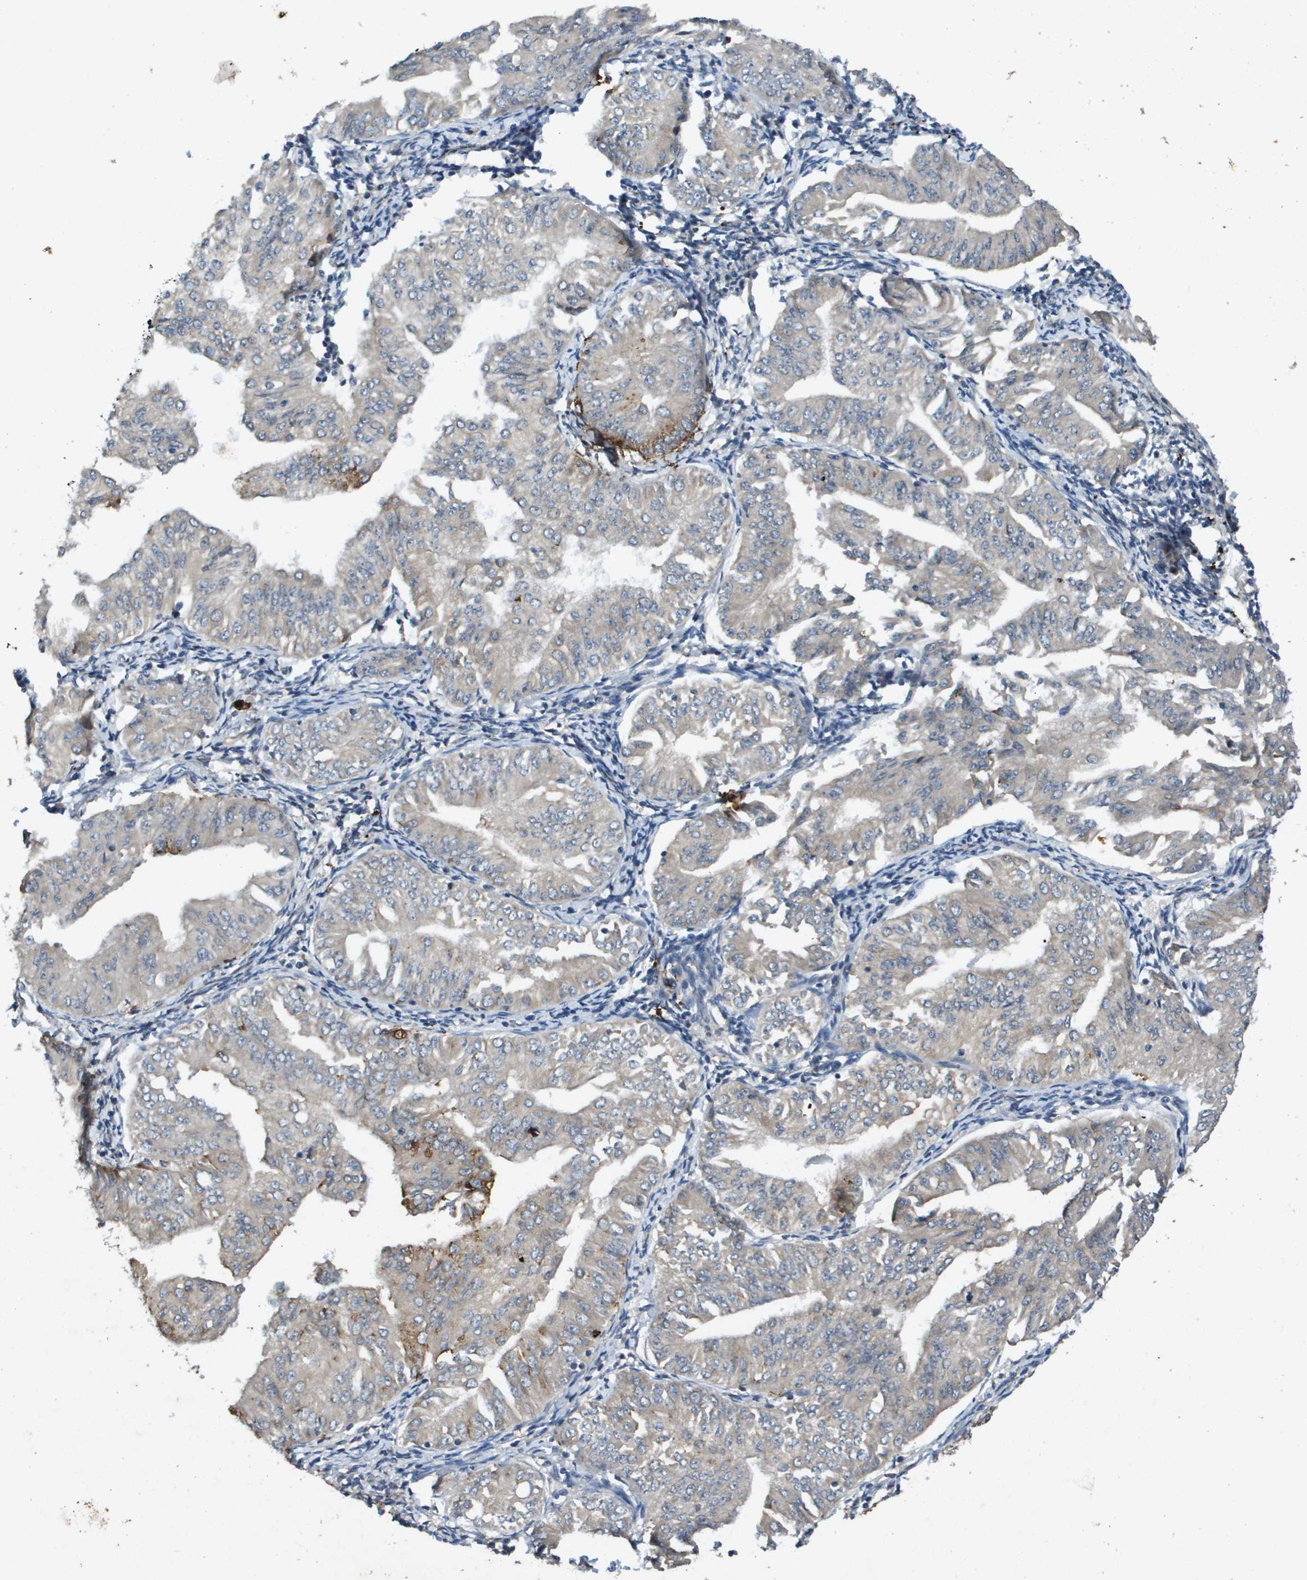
{"staining": {"intensity": "weak", "quantity": "<25%", "location": "cytoplasmic/membranous"}, "tissue": "endometrial cancer", "cell_type": "Tumor cells", "image_type": "cancer", "snomed": [{"axis": "morphology", "description": "Normal tissue, NOS"}, {"axis": "morphology", "description": "Adenocarcinoma, NOS"}, {"axis": "topography", "description": "Endometrium"}], "caption": "Human endometrial cancer stained for a protein using immunohistochemistry (IHC) displays no positivity in tumor cells.", "gene": "PGAP3", "patient": {"sex": "female", "age": 53}}